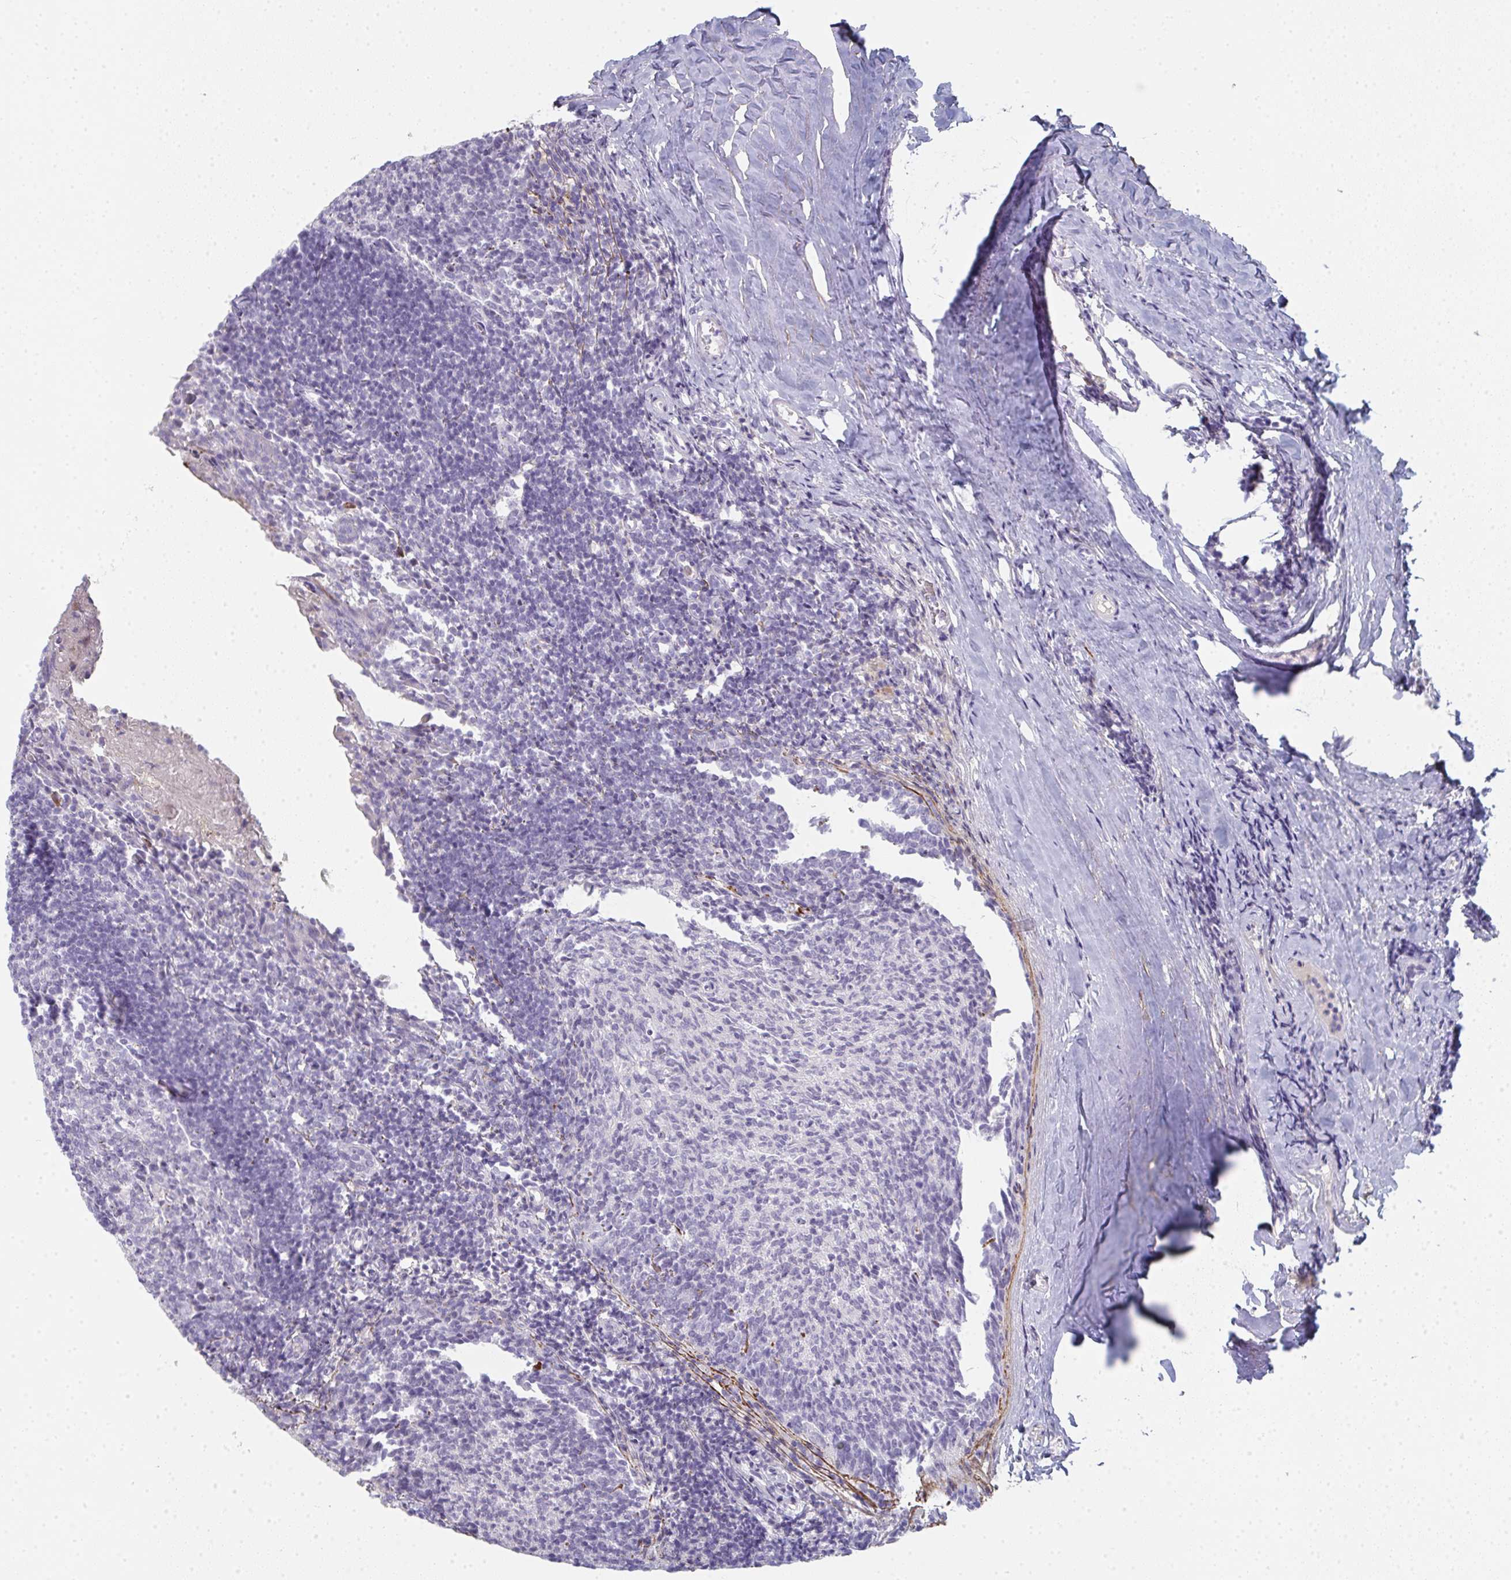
{"staining": {"intensity": "negative", "quantity": "none", "location": "none"}, "tissue": "tonsil", "cell_type": "Germinal center cells", "image_type": "normal", "snomed": [{"axis": "morphology", "description": "Normal tissue, NOS"}, {"axis": "topography", "description": "Tonsil"}], "caption": "A high-resolution photomicrograph shows immunohistochemistry (IHC) staining of normal tonsil, which demonstrates no significant expression in germinal center cells. (Brightfield microscopy of DAB immunohistochemistry (IHC) at high magnification).", "gene": "A1CF", "patient": {"sex": "female", "age": 10}}